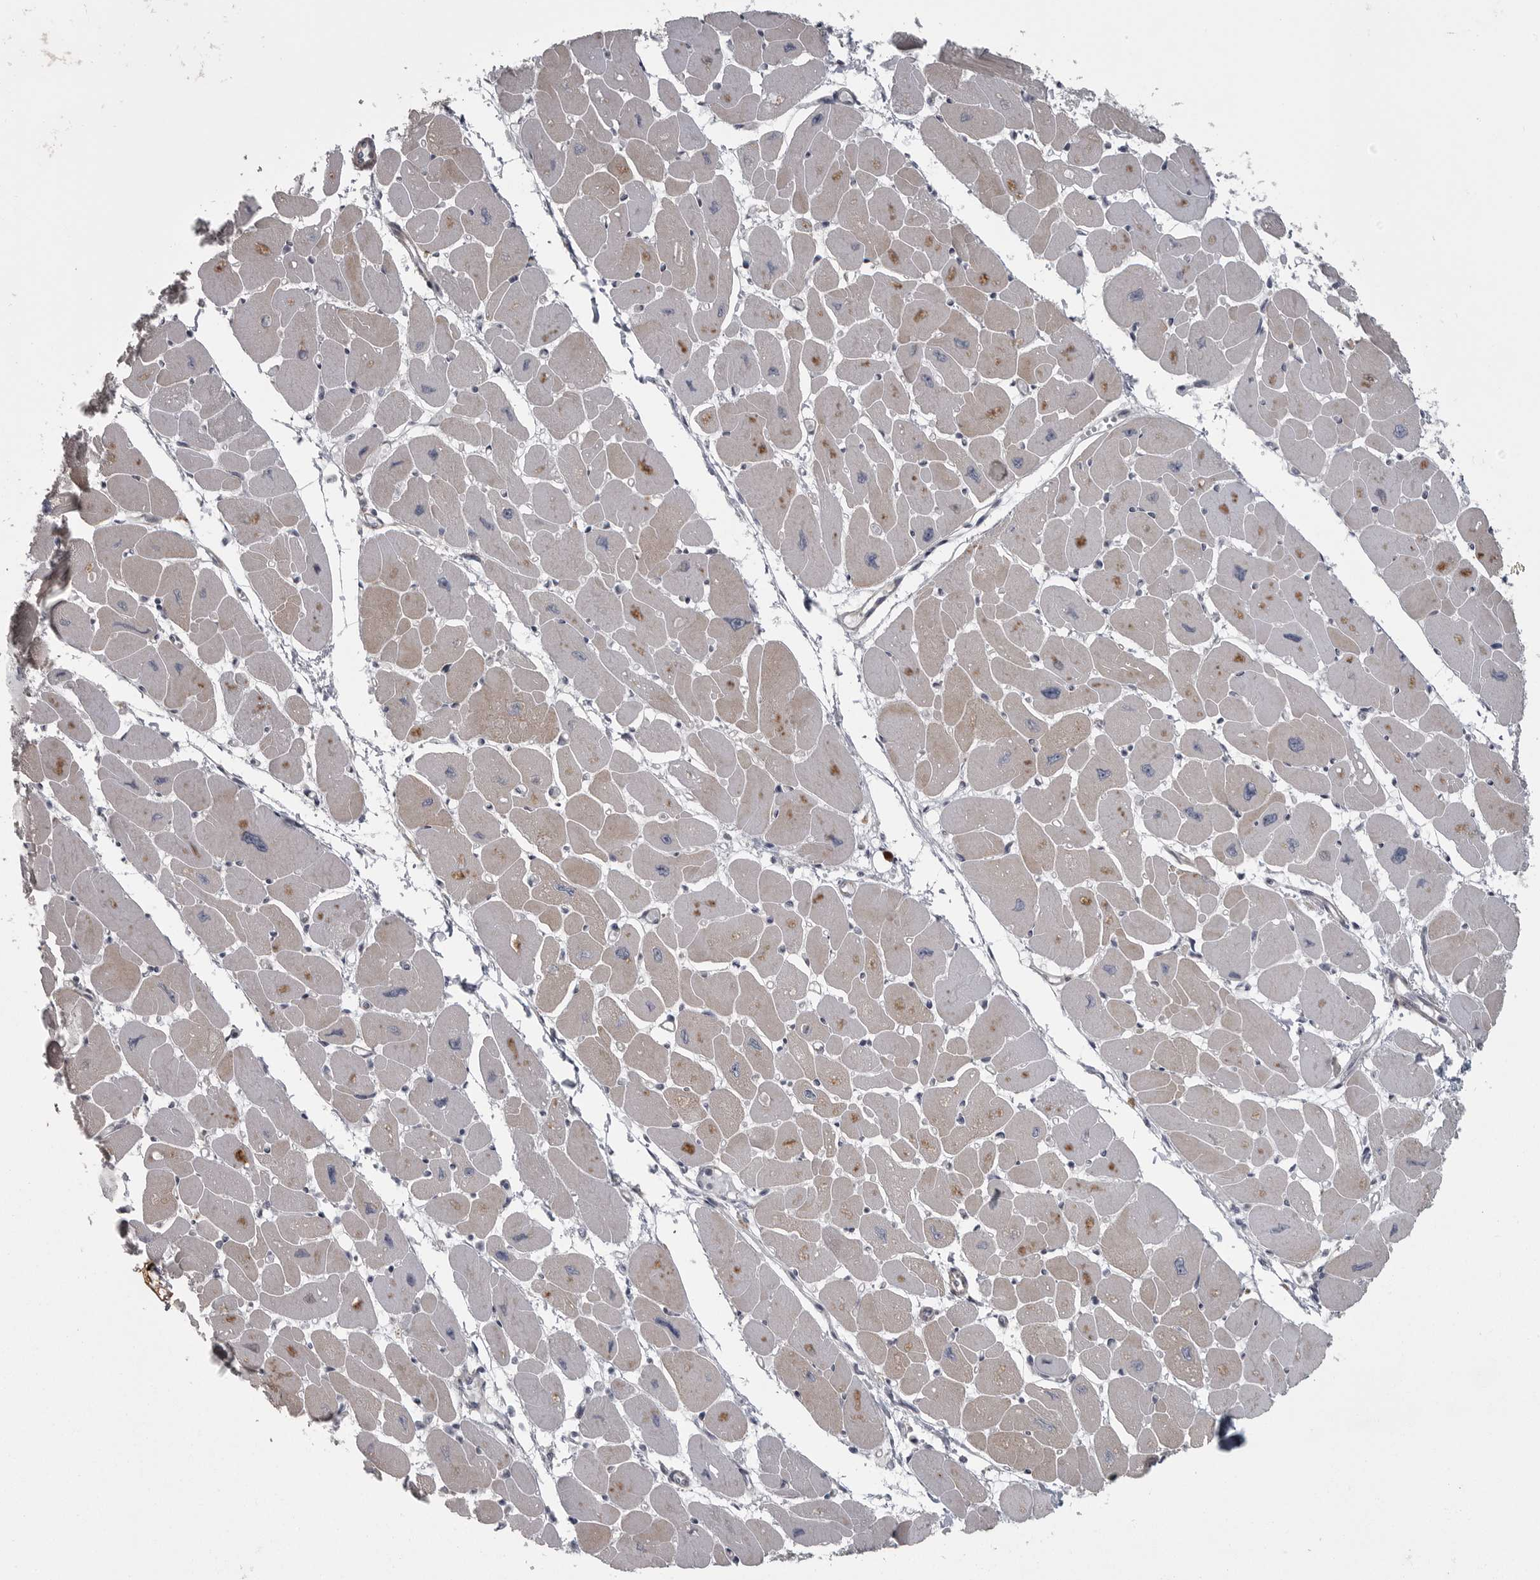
{"staining": {"intensity": "moderate", "quantity": "<25%", "location": "cytoplasmic/membranous"}, "tissue": "heart muscle", "cell_type": "Cardiomyocytes", "image_type": "normal", "snomed": [{"axis": "morphology", "description": "Normal tissue, NOS"}, {"axis": "topography", "description": "Heart"}], "caption": "A histopathology image of heart muscle stained for a protein reveals moderate cytoplasmic/membranous brown staining in cardiomyocytes.", "gene": "PPP1R9A", "patient": {"sex": "female", "age": 54}}